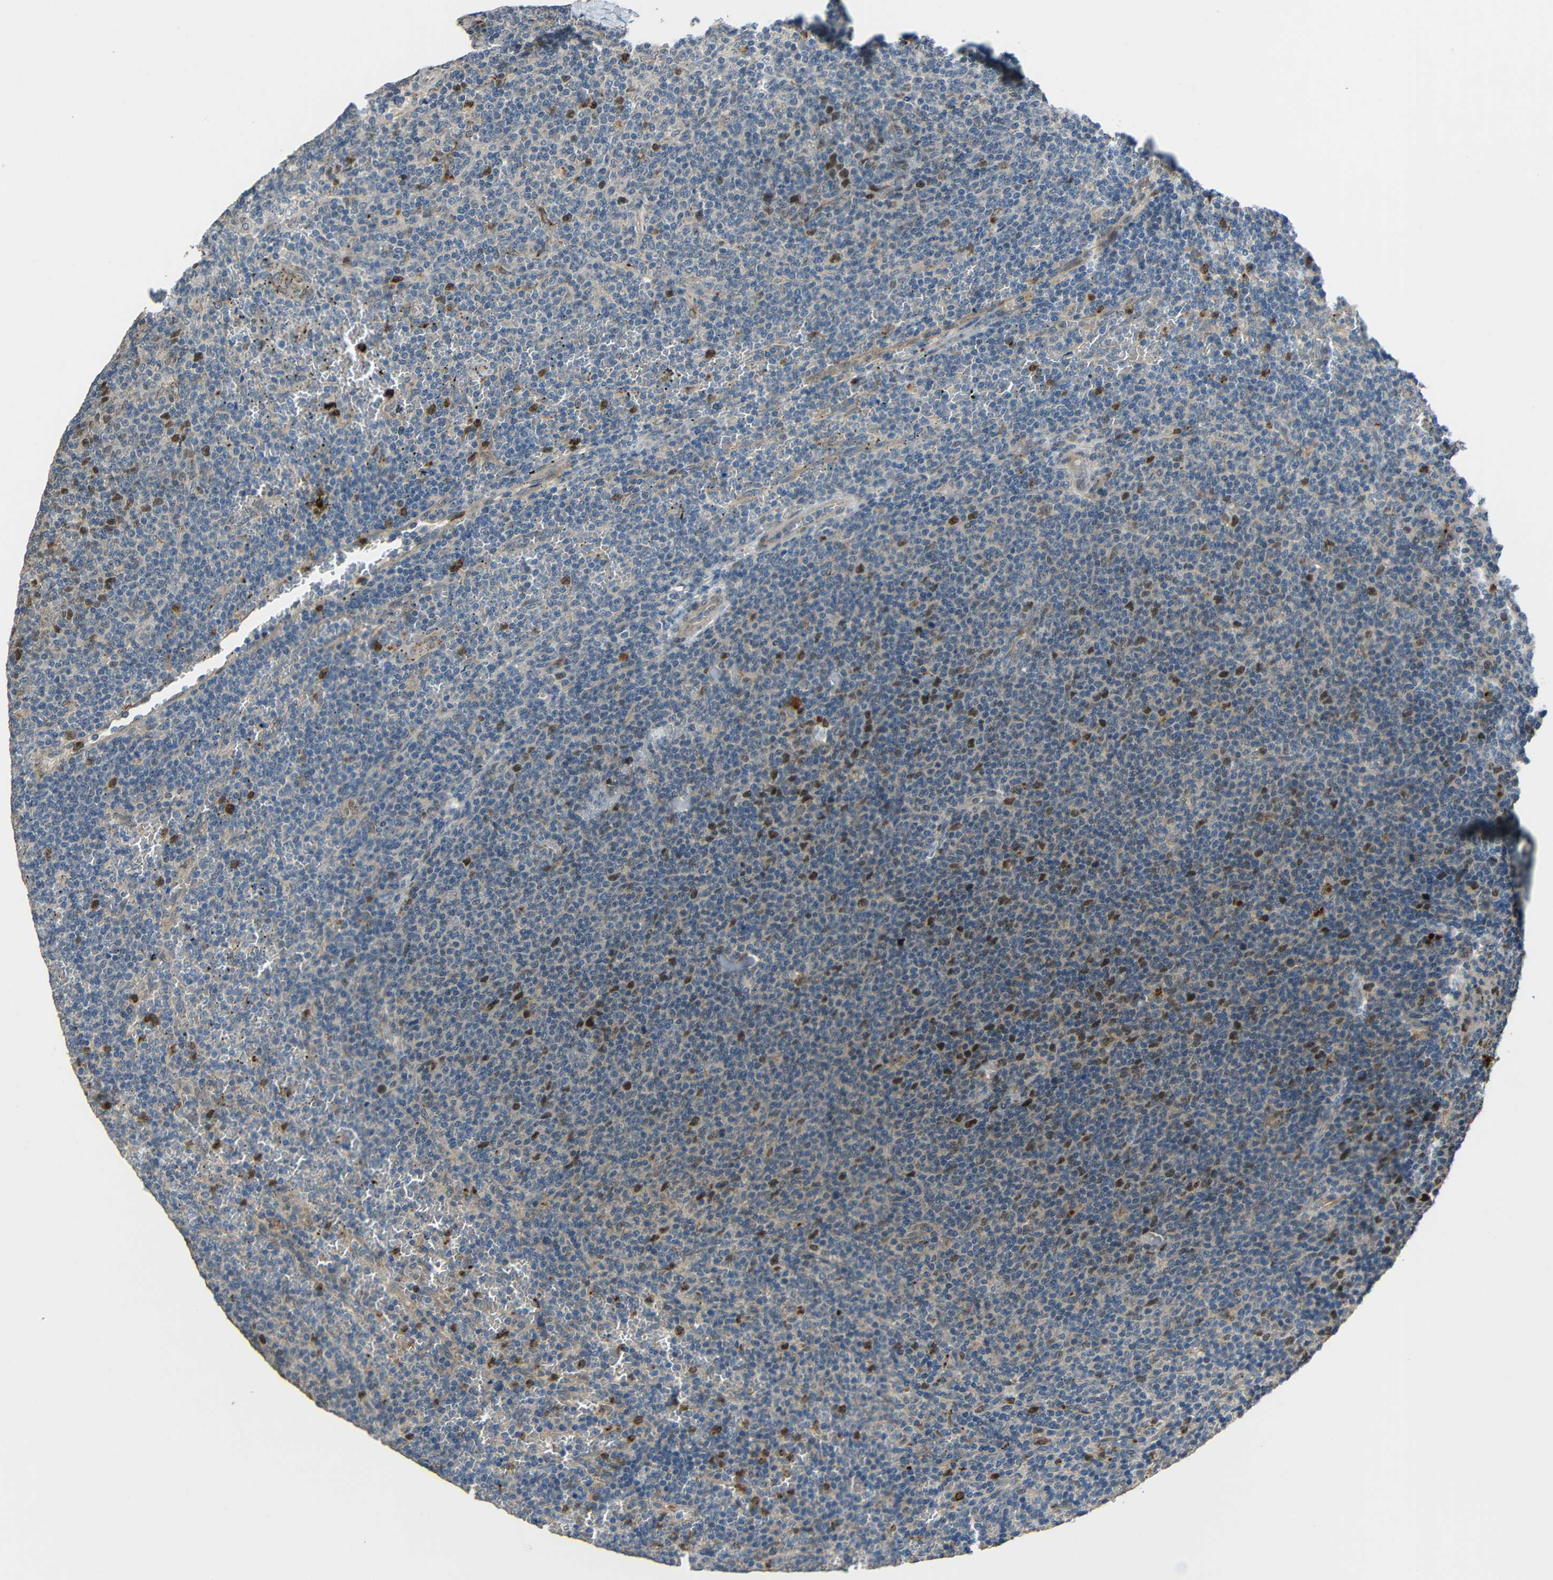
{"staining": {"intensity": "negative", "quantity": "none", "location": "none"}, "tissue": "lymphoma", "cell_type": "Tumor cells", "image_type": "cancer", "snomed": [{"axis": "morphology", "description": "Malignant lymphoma, non-Hodgkin's type, Low grade"}, {"axis": "topography", "description": "Spleen"}], "caption": "This is an immunohistochemistry image of lymphoma. There is no staining in tumor cells.", "gene": "STBD1", "patient": {"sex": "female", "age": 50}}